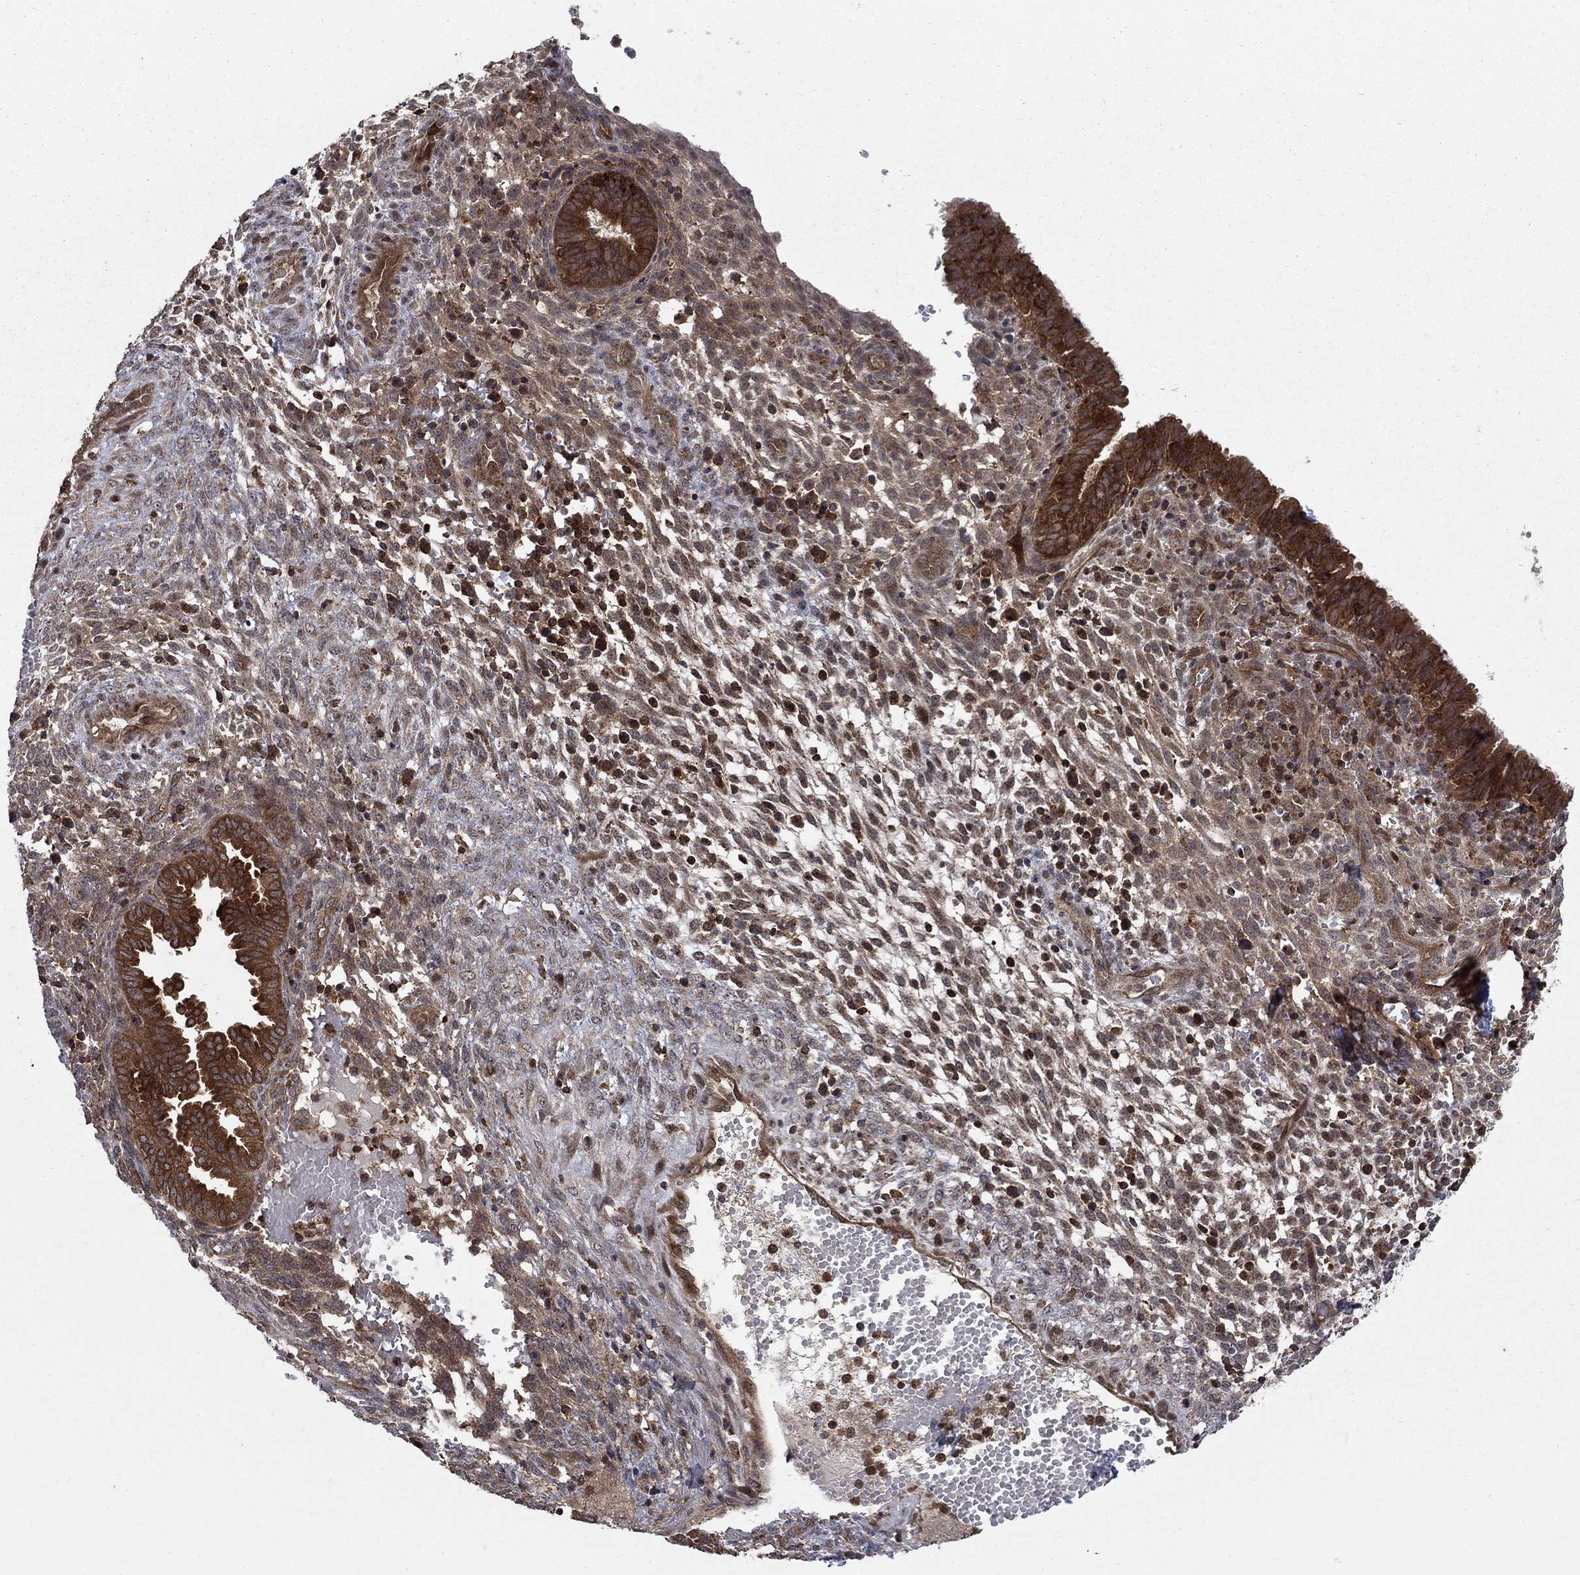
{"staining": {"intensity": "strong", "quantity": "<25%", "location": "nuclear"}, "tissue": "endometrium", "cell_type": "Cells in endometrial stroma", "image_type": "normal", "snomed": [{"axis": "morphology", "description": "Normal tissue, NOS"}, {"axis": "topography", "description": "Endometrium"}], "caption": "A brown stain shows strong nuclear expression of a protein in cells in endometrial stroma of unremarkable endometrium.", "gene": "IFI35", "patient": {"sex": "female", "age": 42}}